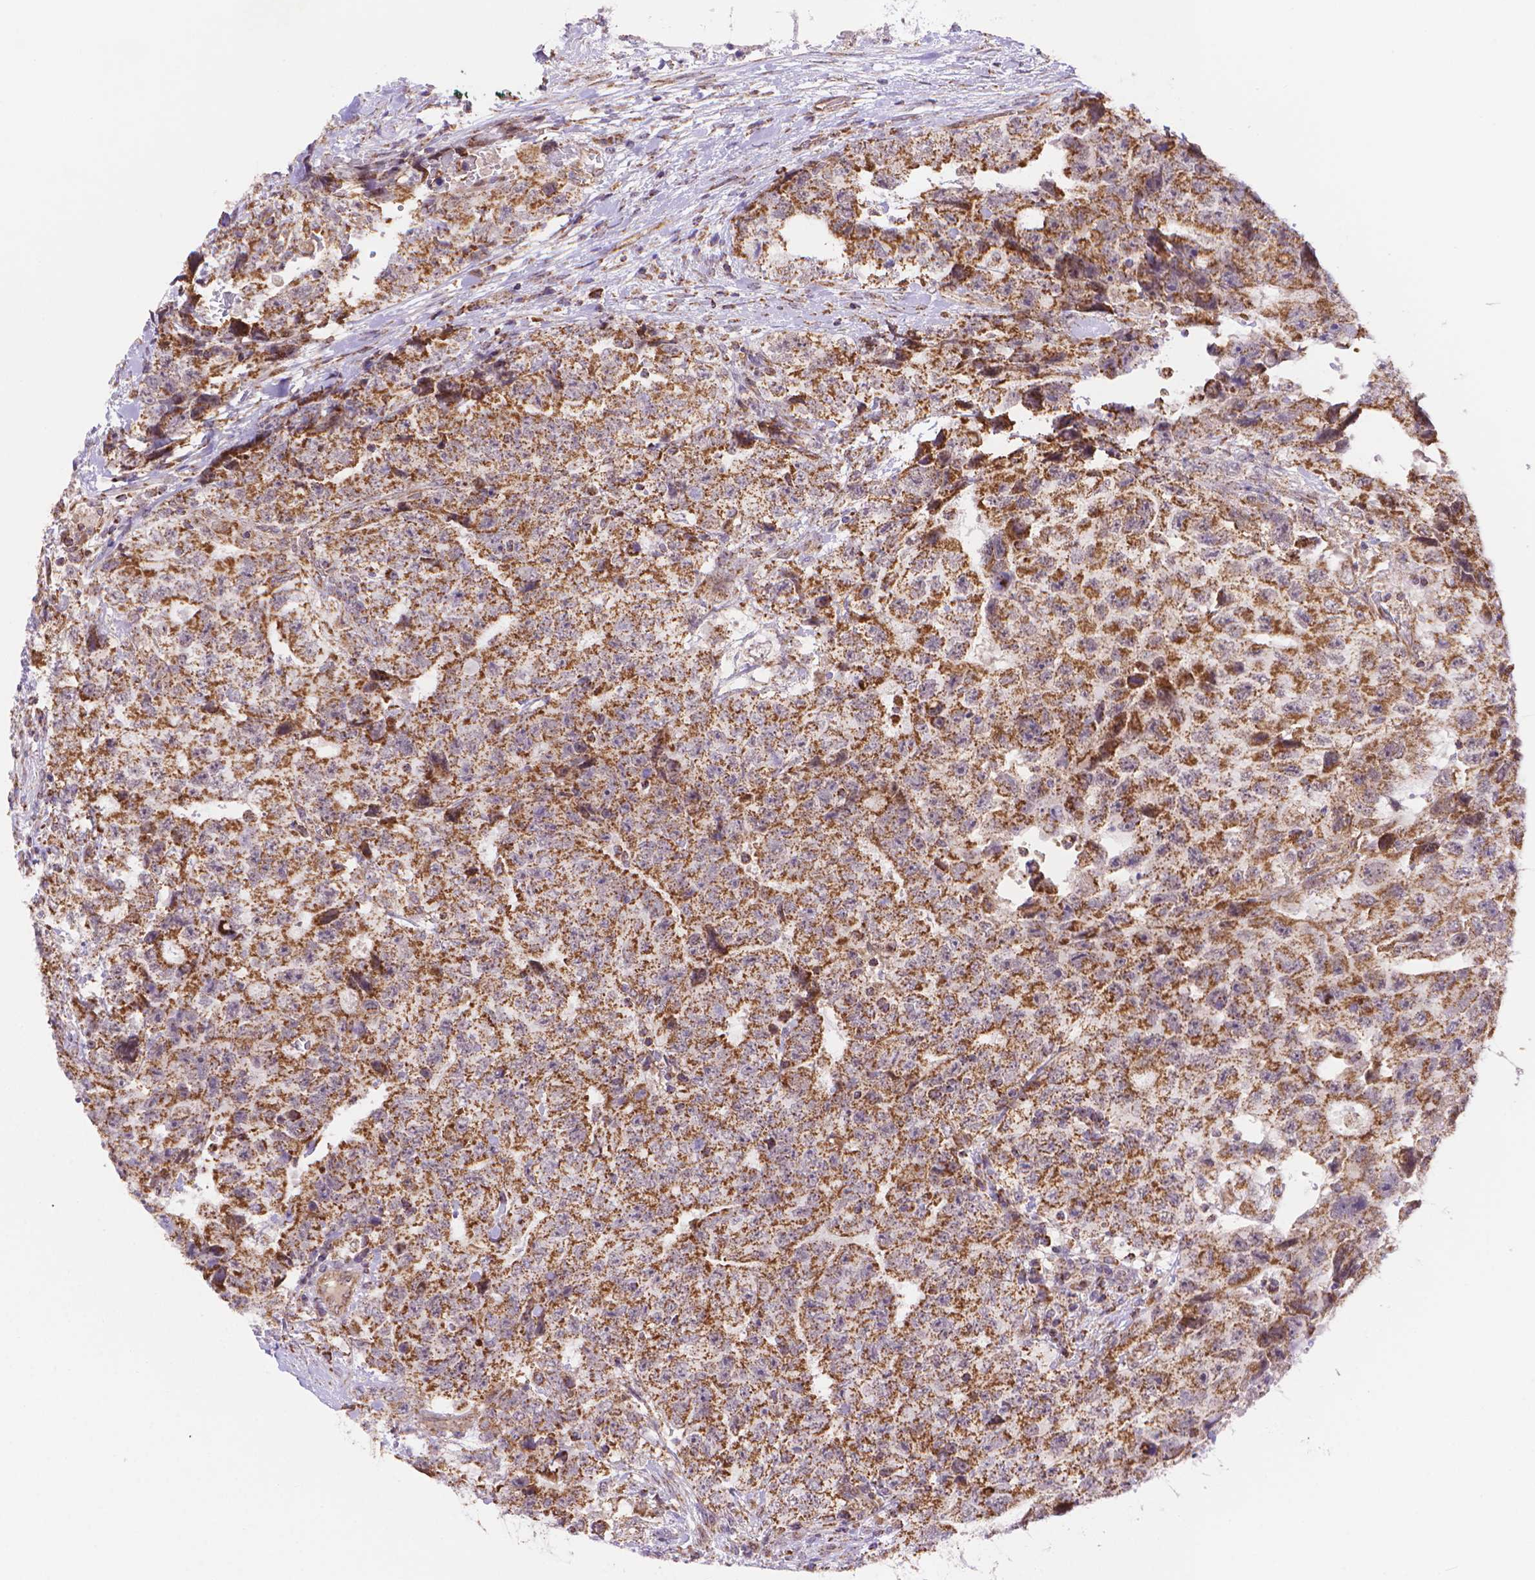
{"staining": {"intensity": "moderate", "quantity": ">75%", "location": "cytoplasmic/membranous"}, "tissue": "testis cancer", "cell_type": "Tumor cells", "image_type": "cancer", "snomed": [{"axis": "morphology", "description": "Carcinoma, Embryonal, NOS"}, {"axis": "topography", "description": "Testis"}], "caption": "Protein staining reveals moderate cytoplasmic/membranous expression in approximately >75% of tumor cells in testis embryonal carcinoma.", "gene": "CYYR1", "patient": {"sex": "male", "age": 24}}